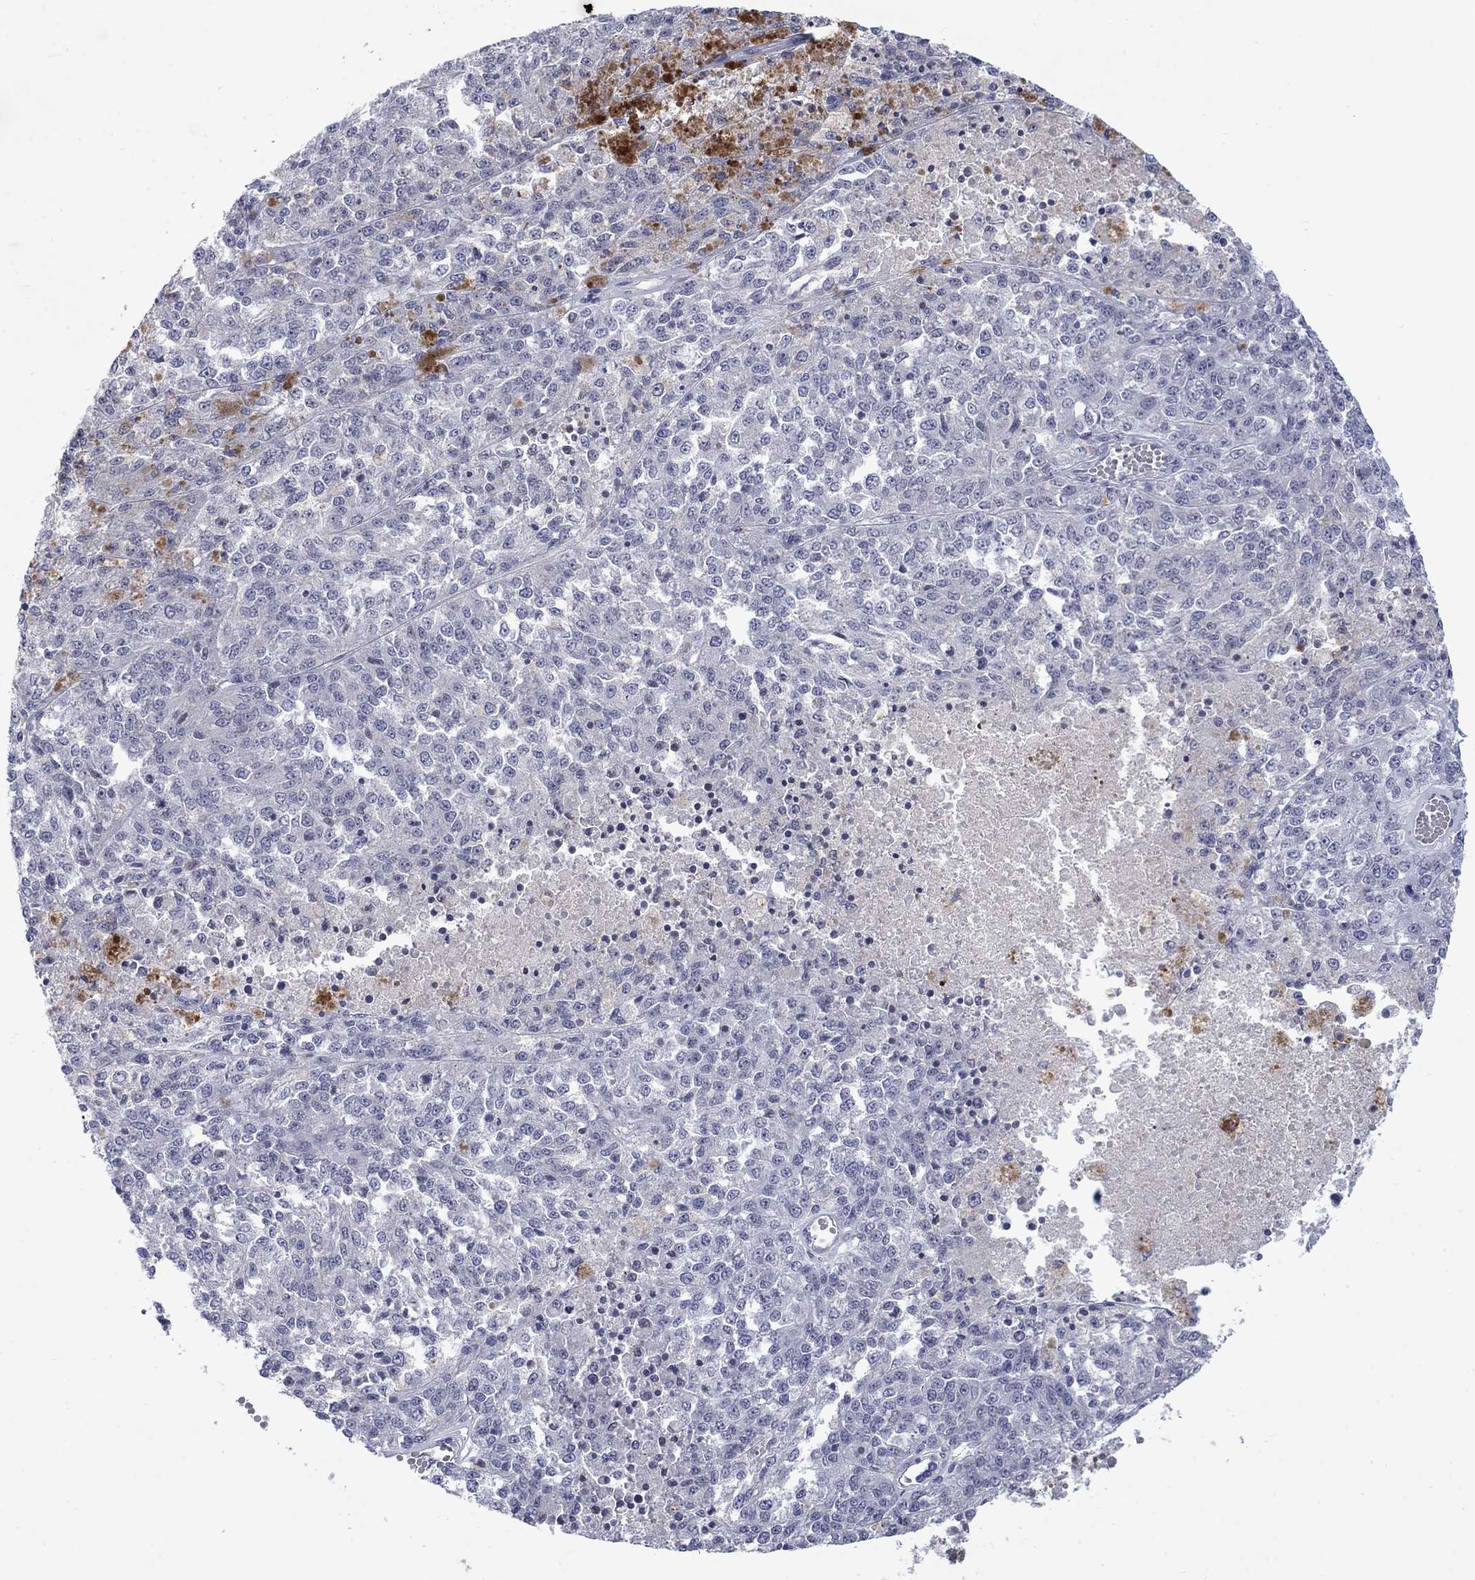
{"staining": {"intensity": "negative", "quantity": "none", "location": "none"}, "tissue": "melanoma", "cell_type": "Tumor cells", "image_type": "cancer", "snomed": [{"axis": "morphology", "description": "Malignant melanoma, Metastatic site"}, {"axis": "topography", "description": "Lymph node"}], "caption": "Immunohistochemical staining of human malignant melanoma (metastatic site) shows no significant expression in tumor cells.", "gene": "NSMF", "patient": {"sex": "female", "age": 64}}